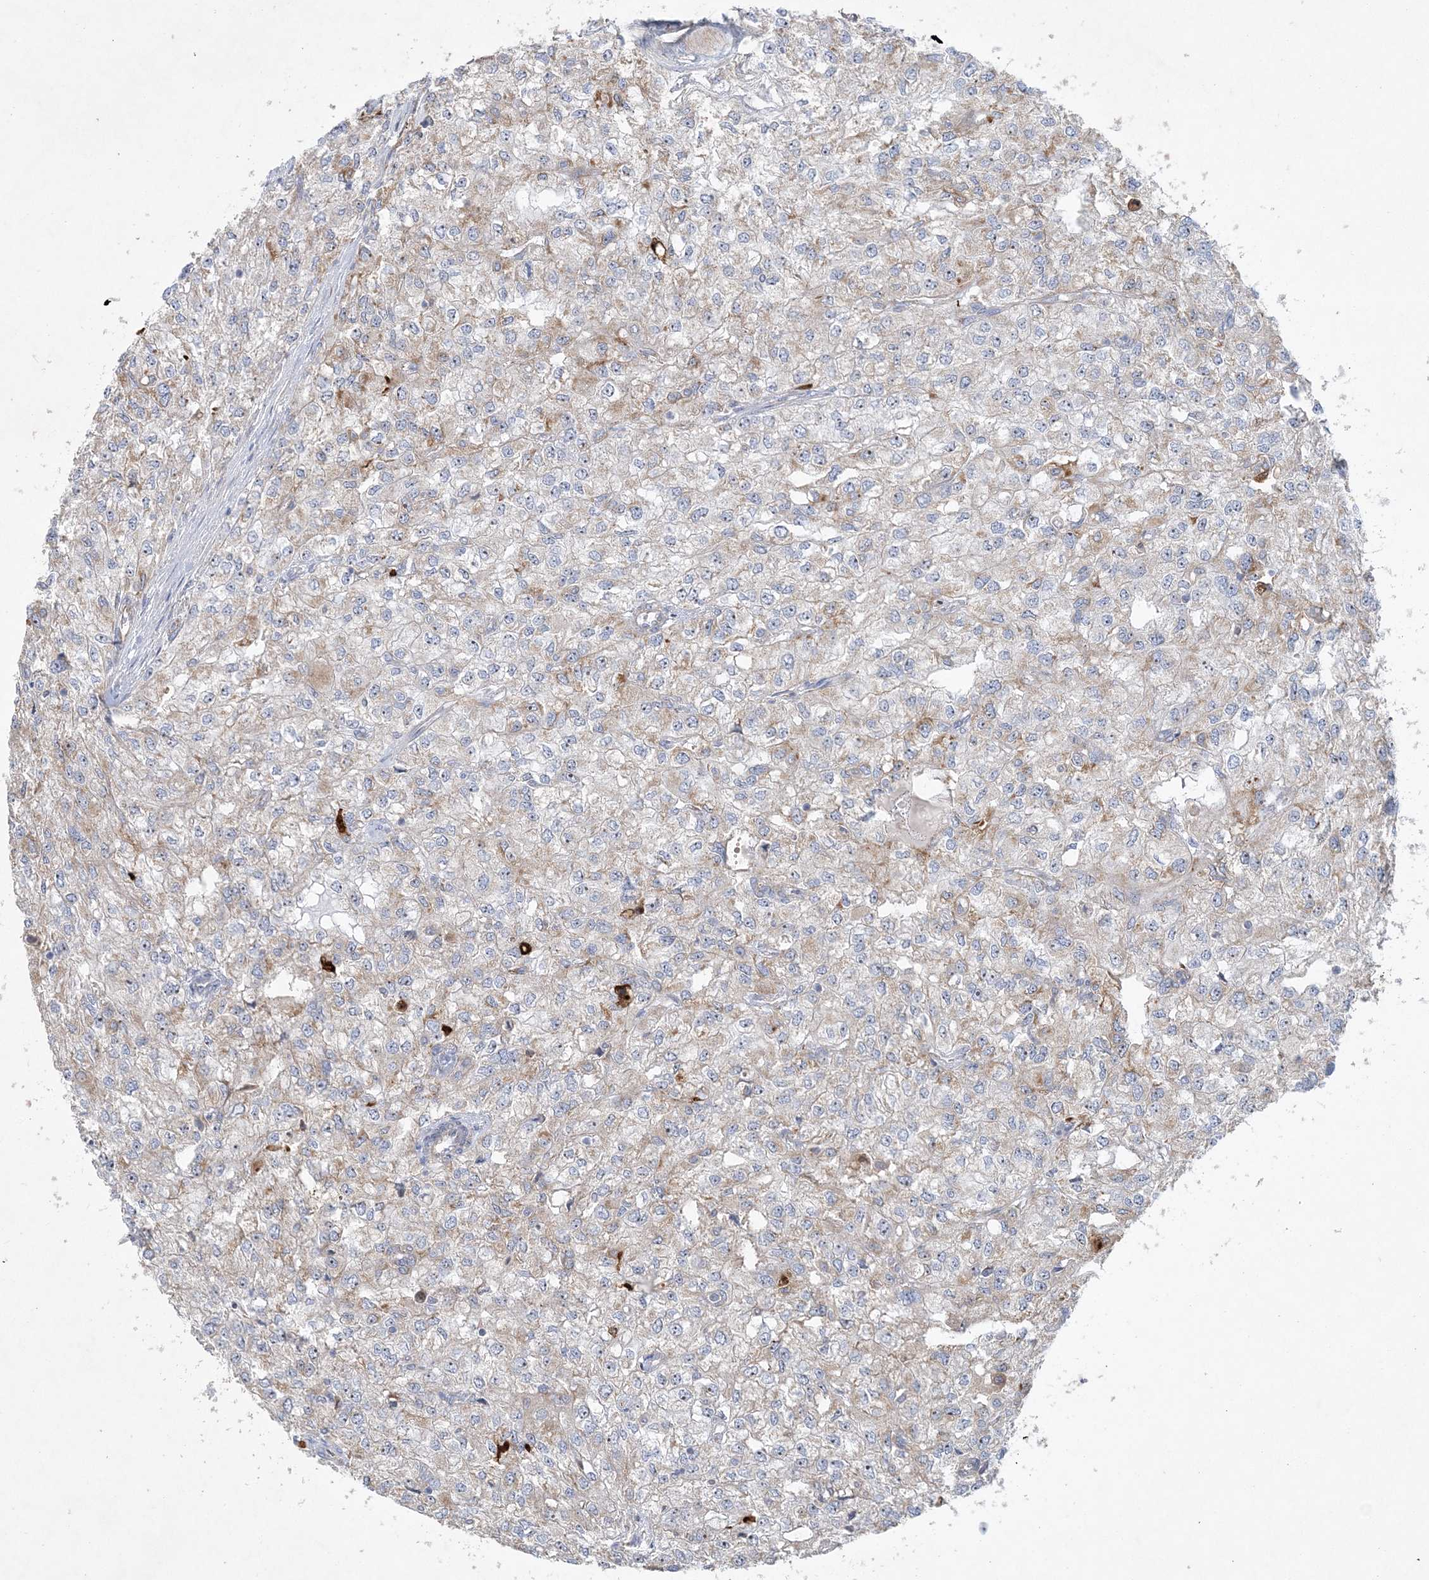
{"staining": {"intensity": "weak", "quantity": "<25%", "location": "cytoplasmic/membranous"}, "tissue": "renal cancer", "cell_type": "Tumor cells", "image_type": "cancer", "snomed": [{"axis": "morphology", "description": "Adenocarcinoma, NOS"}, {"axis": "topography", "description": "Kidney"}], "caption": "Immunohistochemistry histopathology image of renal adenocarcinoma stained for a protein (brown), which shows no positivity in tumor cells. (DAB (3,3'-diaminobenzidine) immunohistochemistry (IHC) visualized using brightfield microscopy, high magnification).", "gene": "FEZ2", "patient": {"sex": "female", "age": 54}}